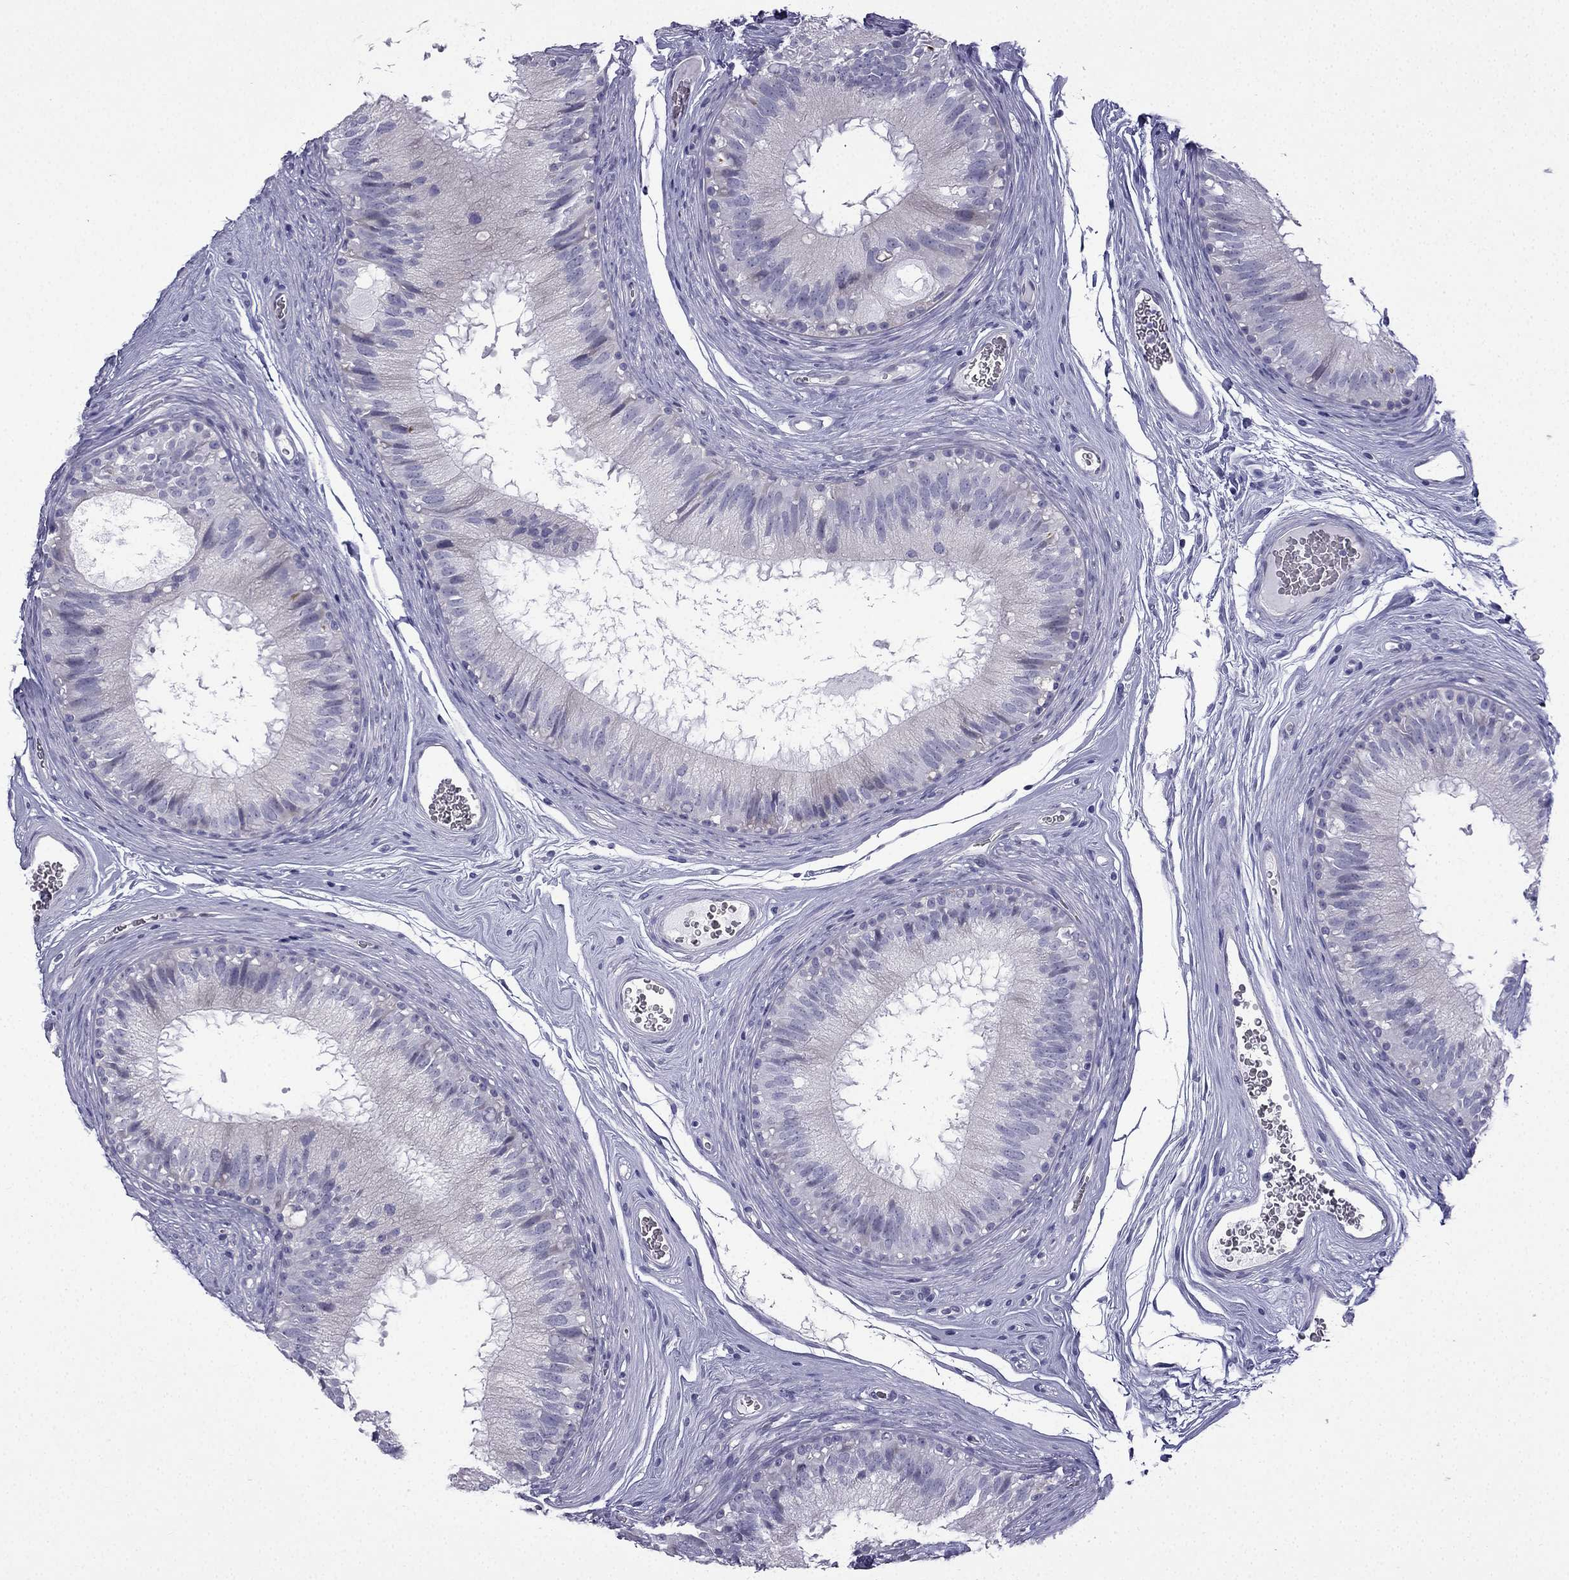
{"staining": {"intensity": "negative", "quantity": "none", "location": "none"}, "tissue": "epididymis", "cell_type": "Glandular cells", "image_type": "normal", "snomed": [{"axis": "morphology", "description": "Normal tissue, NOS"}, {"axis": "topography", "description": "Epididymis"}], "caption": "Immunohistochemistry (IHC) of unremarkable human epididymis exhibits no staining in glandular cells. Nuclei are stained in blue.", "gene": "CFAP53", "patient": {"sex": "male", "age": 37}}